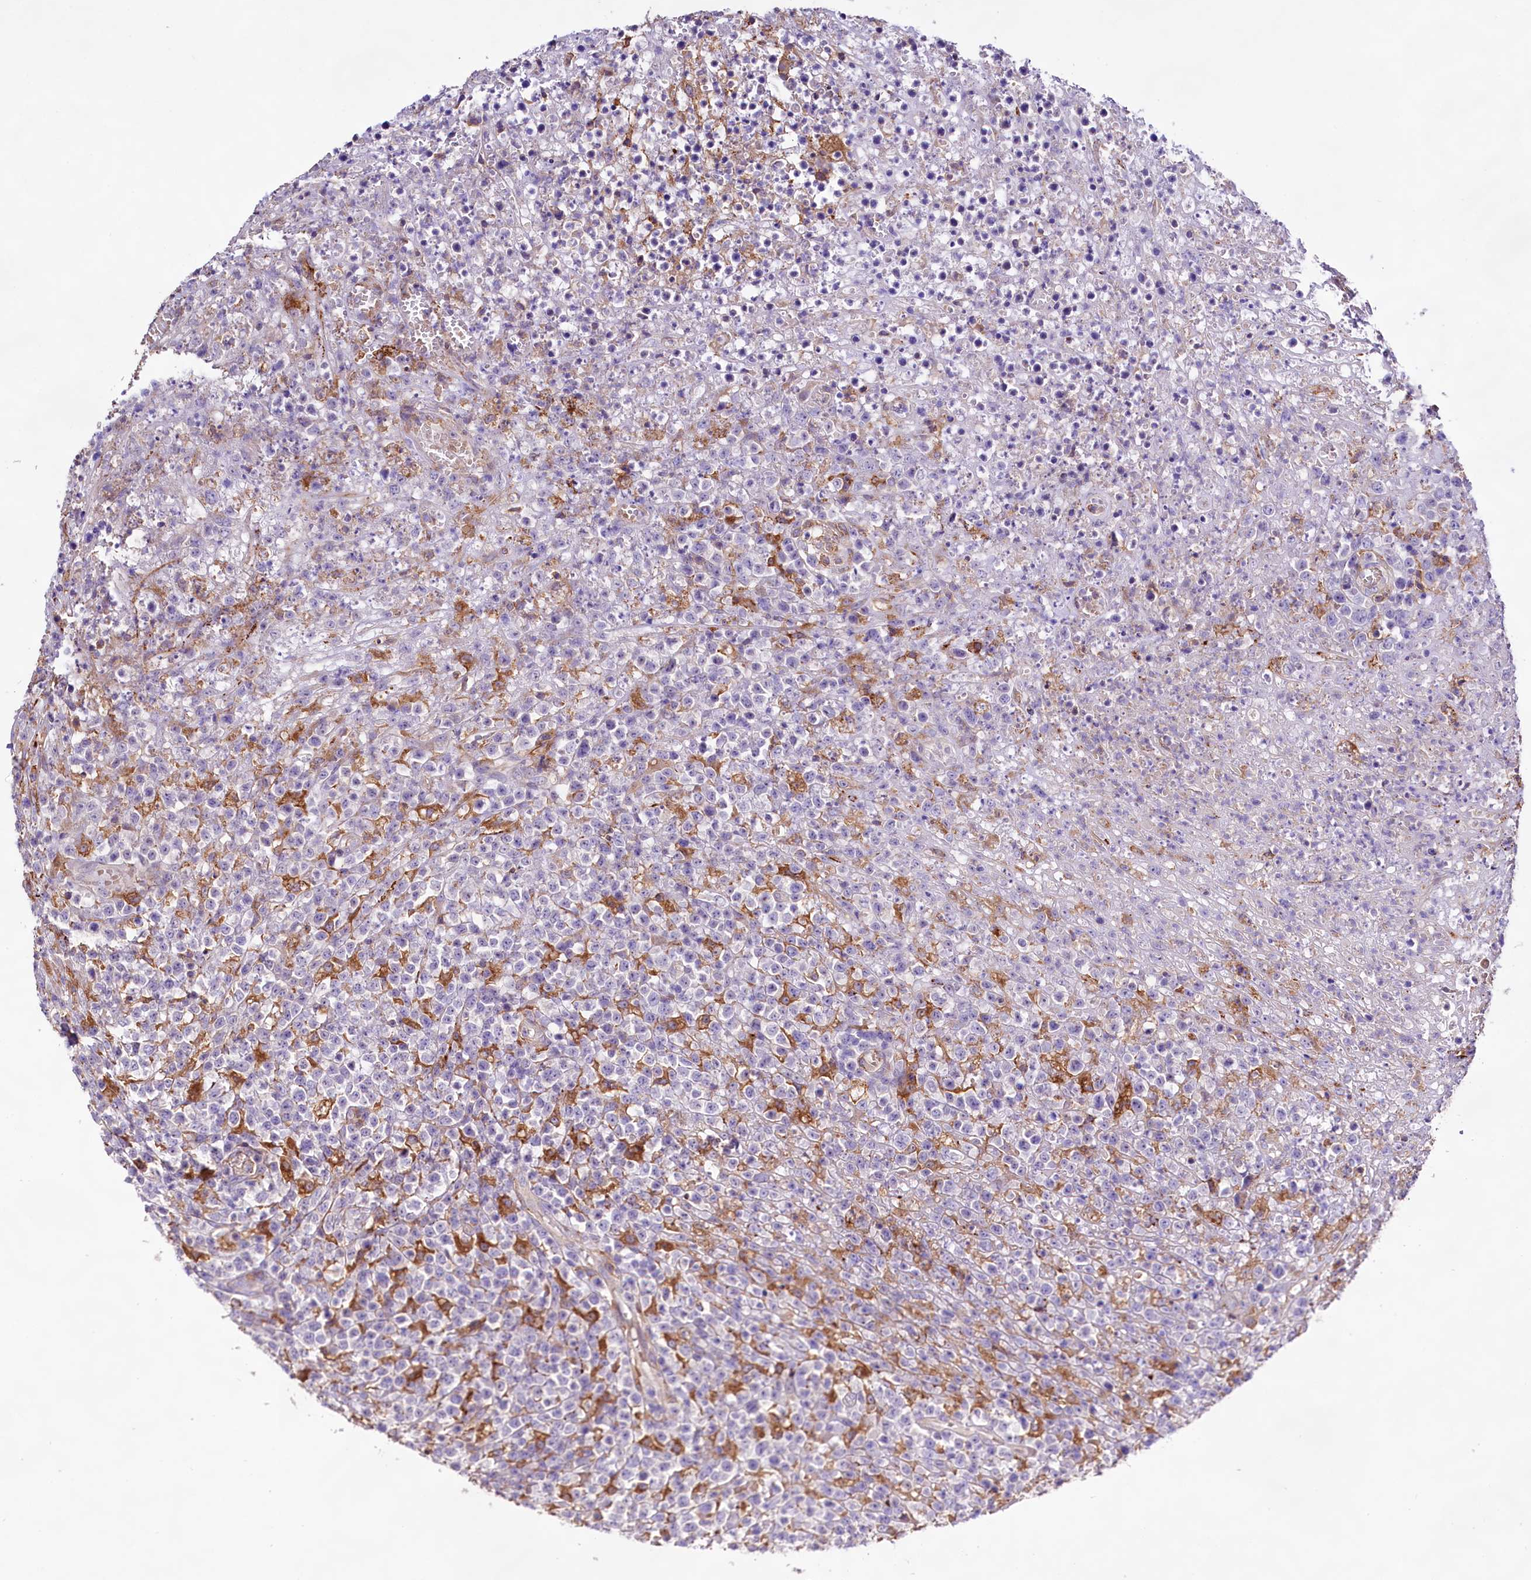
{"staining": {"intensity": "negative", "quantity": "none", "location": "none"}, "tissue": "lymphoma", "cell_type": "Tumor cells", "image_type": "cancer", "snomed": [{"axis": "morphology", "description": "Malignant lymphoma, non-Hodgkin's type, High grade"}, {"axis": "topography", "description": "Colon"}], "caption": "This image is of malignant lymphoma, non-Hodgkin's type (high-grade) stained with immunohistochemistry to label a protein in brown with the nuclei are counter-stained blue. There is no expression in tumor cells.", "gene": "DMXL2", "patient": {"sex": "female", "age": 53}}